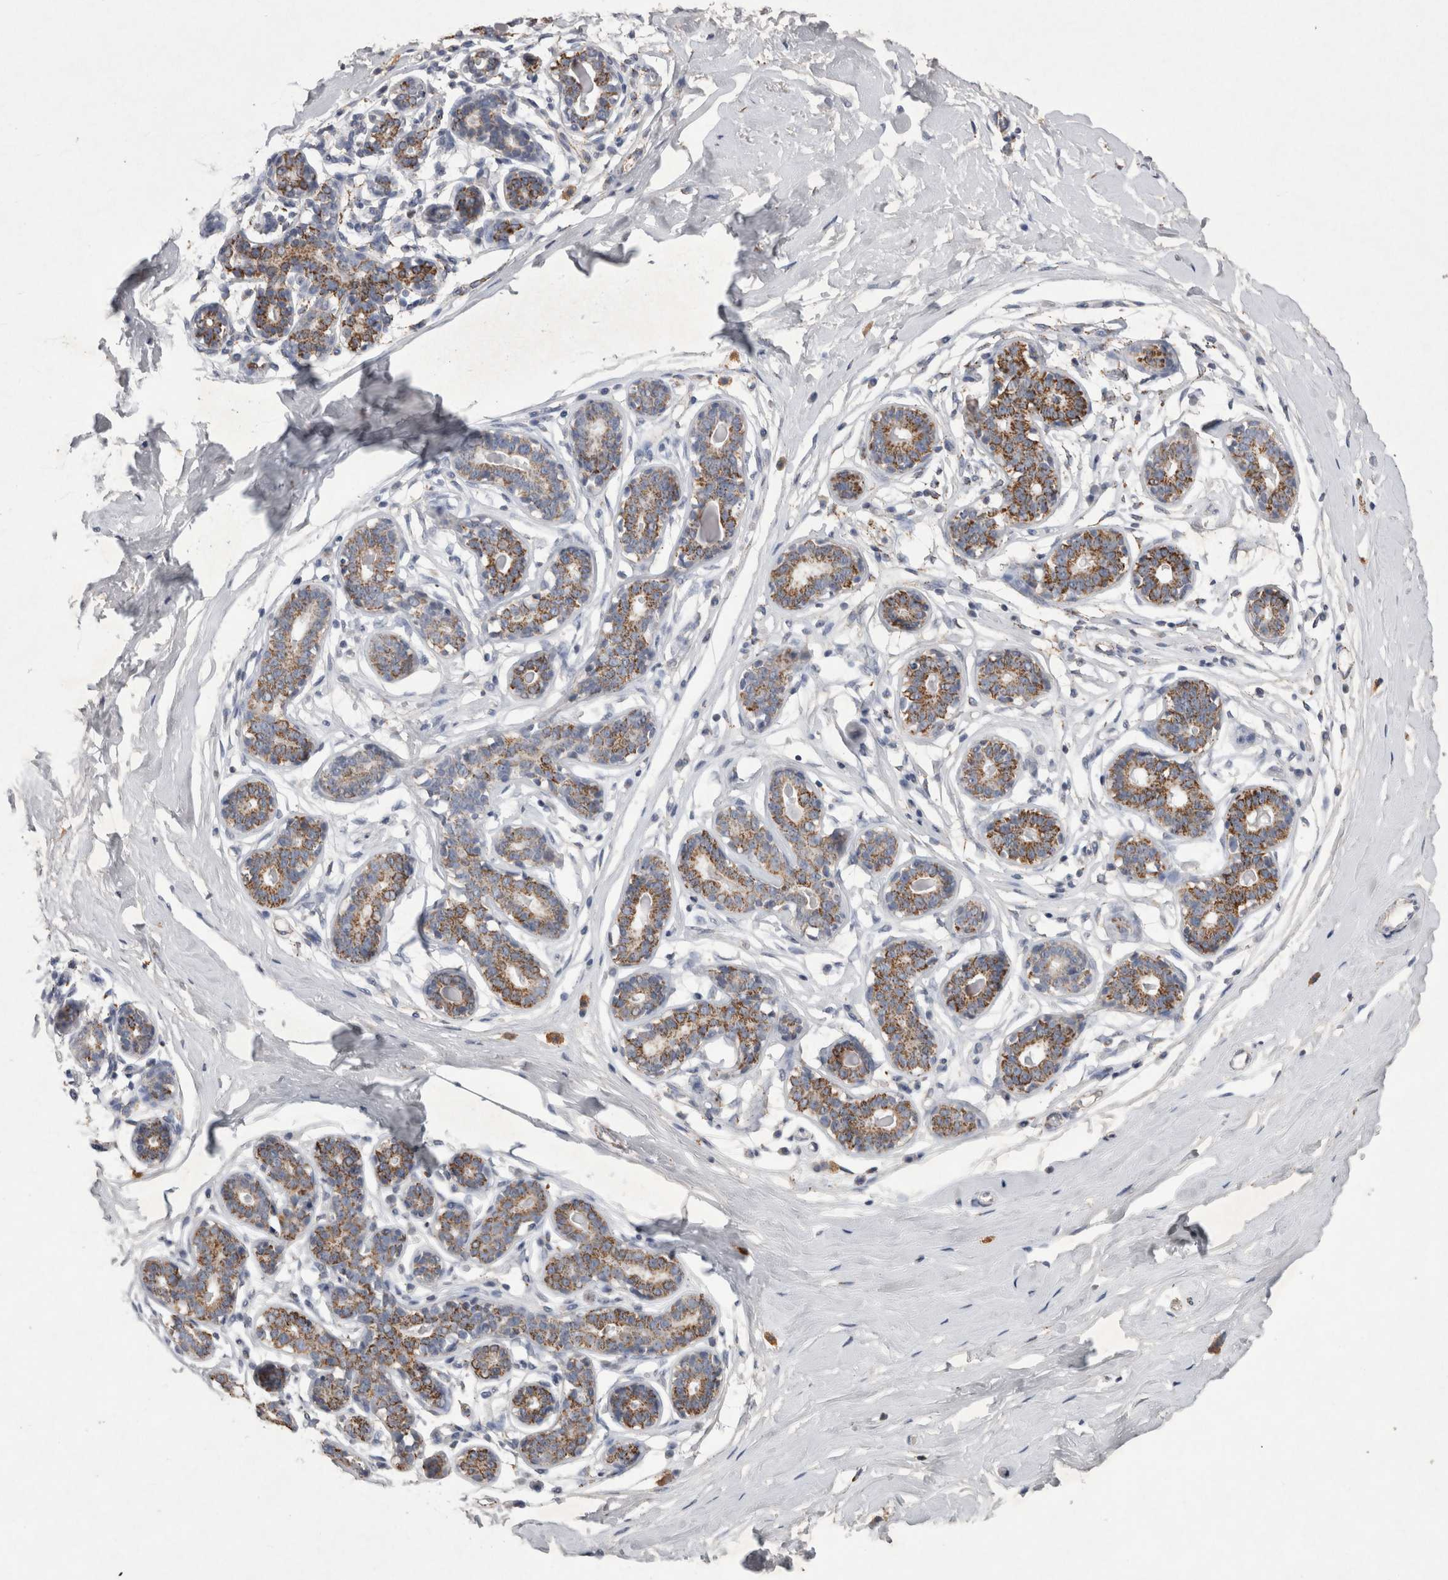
{"staining": {"intensity": "negative", "quantity": "none", "location": "none"}, "tissue": "breast", "cell_type": "Adipocytes", "image_type": "normal", "snomed": [{"axis": "morphology", "description": "Normal tissue, NOS"}, {"axis": "topography", "description": "Breast"}], "caption": "IHC of normal human breast shows no staining in adipocytes.", "gene": "DKK3", "patient": {"sex": "female", "age": 23}}